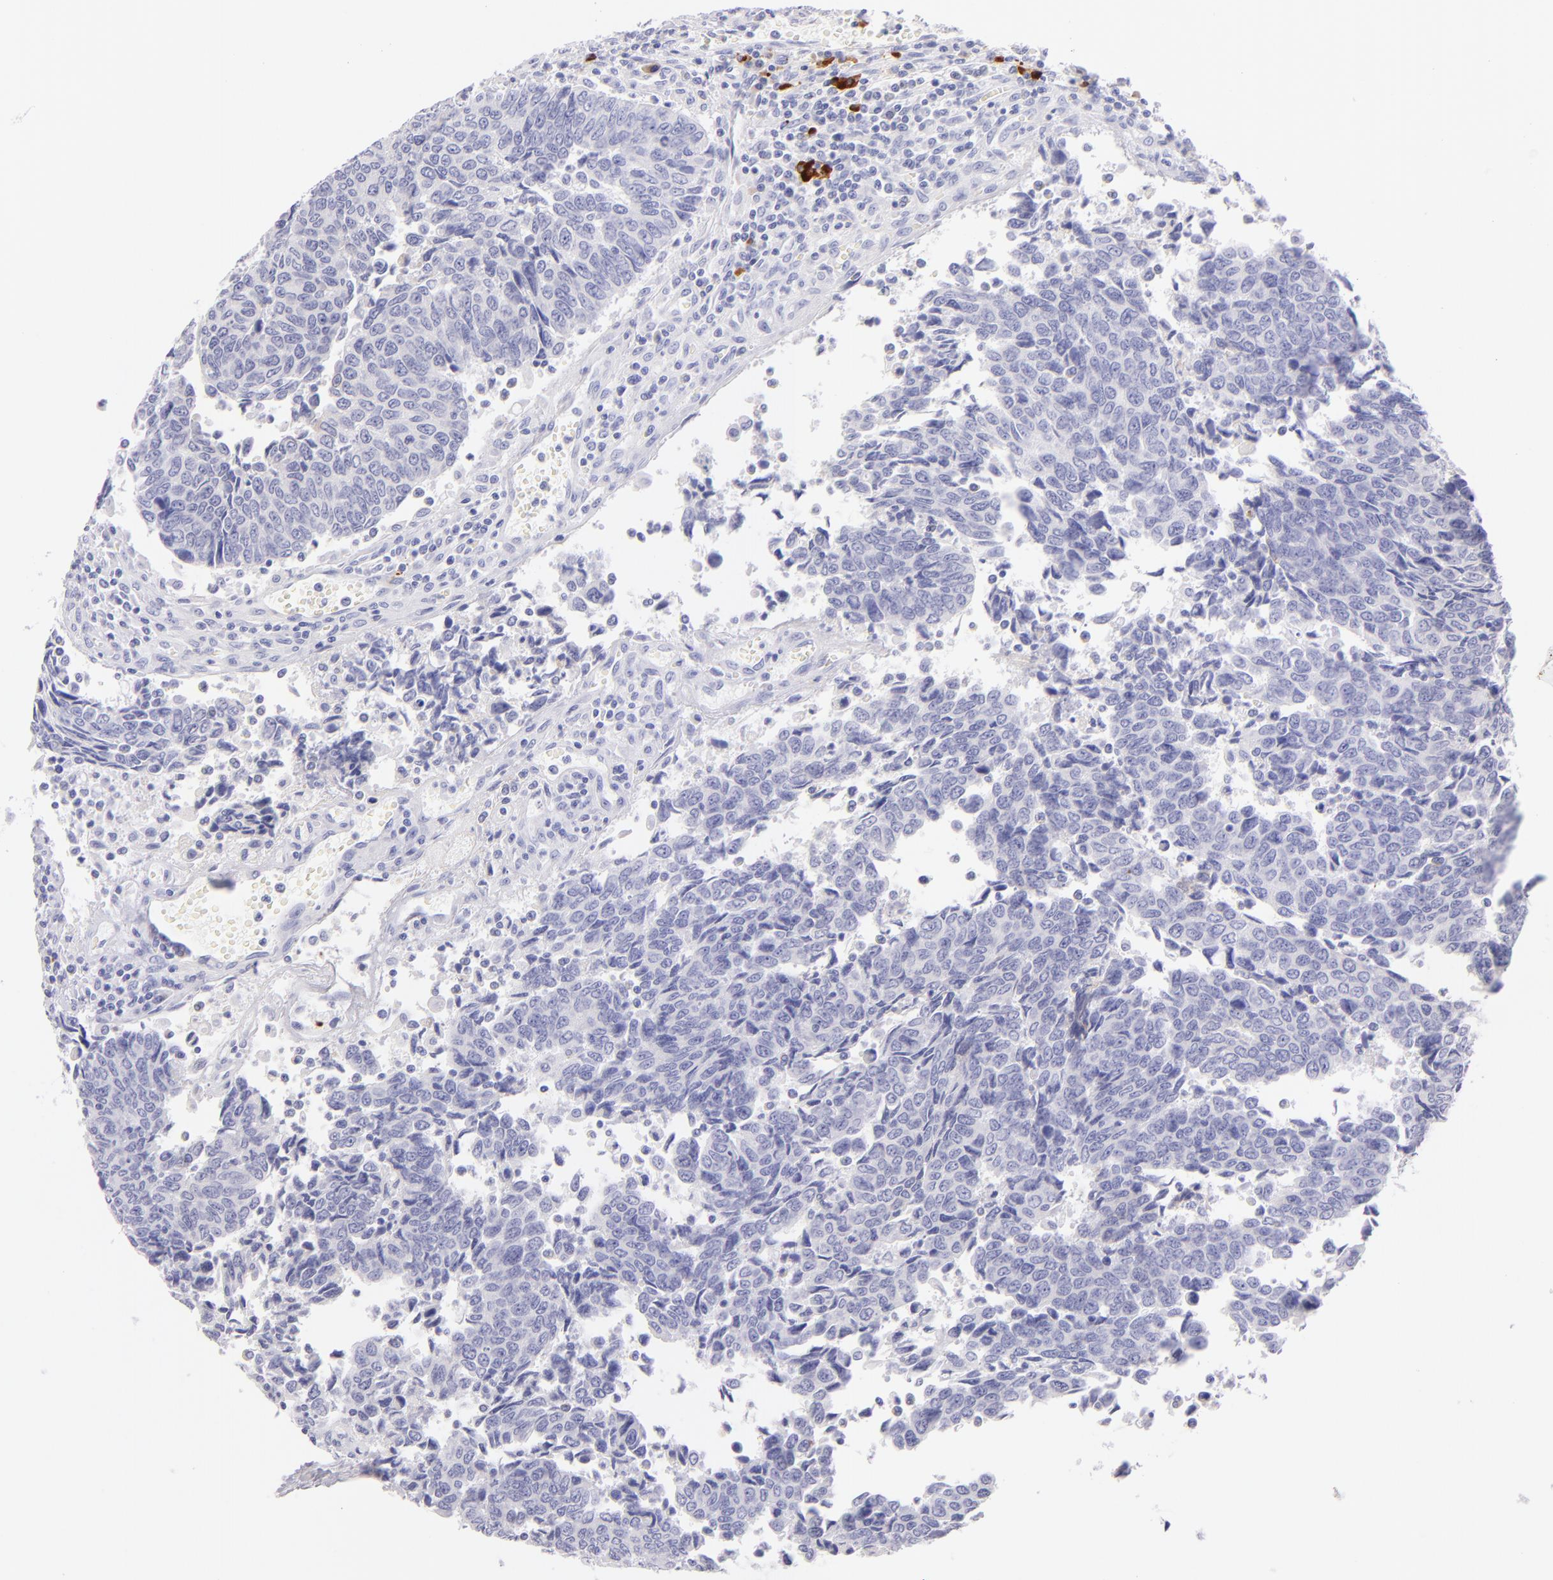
{"staining": {"intensity": "negative", "quantity": "none", "location": "none"}, "tissue": "urothelial cancer", "cell_type": "Tumor cells", "image_type": "cancer", "snomed": [{"axis": "morphology", "description": "Urothelial carcinoma, High grade"}, {"axis": "topography", "description": "Urinary bladder"}], "caption": "Micrograph shows no protein staining in tumor cells of urothelial carcinoma (high-grade) tissue.", "gene": "SDC1", "patient": {"sex": "male", "age": 86}}